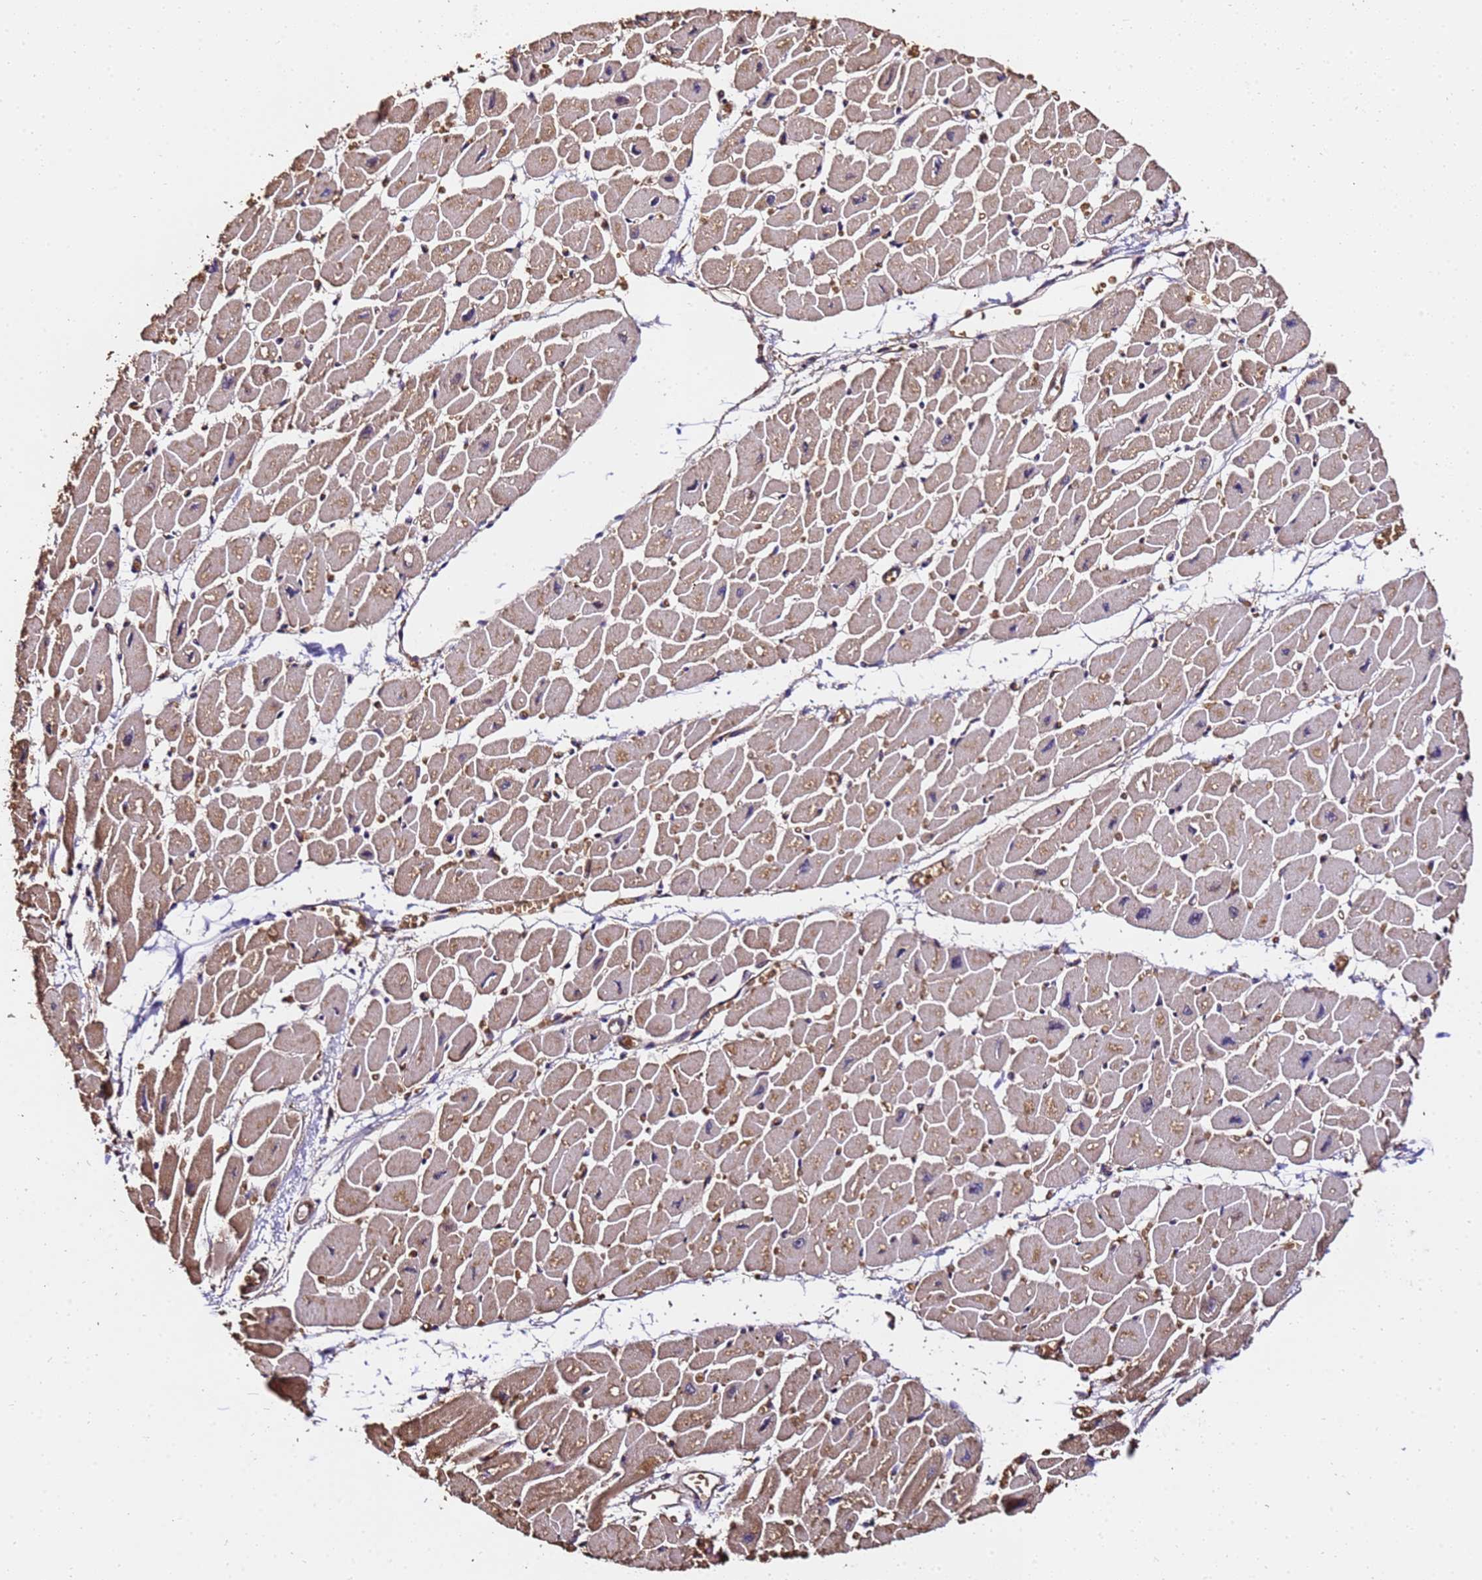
{"staining": {"intensity": "moderate", "quantity": ">75%", "location": "cytoplasmic/membranous"}, "tissue": "heart muscle", "cell_type": "Cardiomyocytes", "image_type": "normal", "snomed": [{"axis": "morphology", "description": "Normal tissue, NOS"}, {"axis": "topography", "description": "Heart"}], "caption": "A medium amount of moderate cytoplasmic/membranous staining is appreciated in about >75% of cardiomyocytes in benign heart muscle.", "gene": "LRRIQ1", "patient": {"sex": "female", "age": 54}}